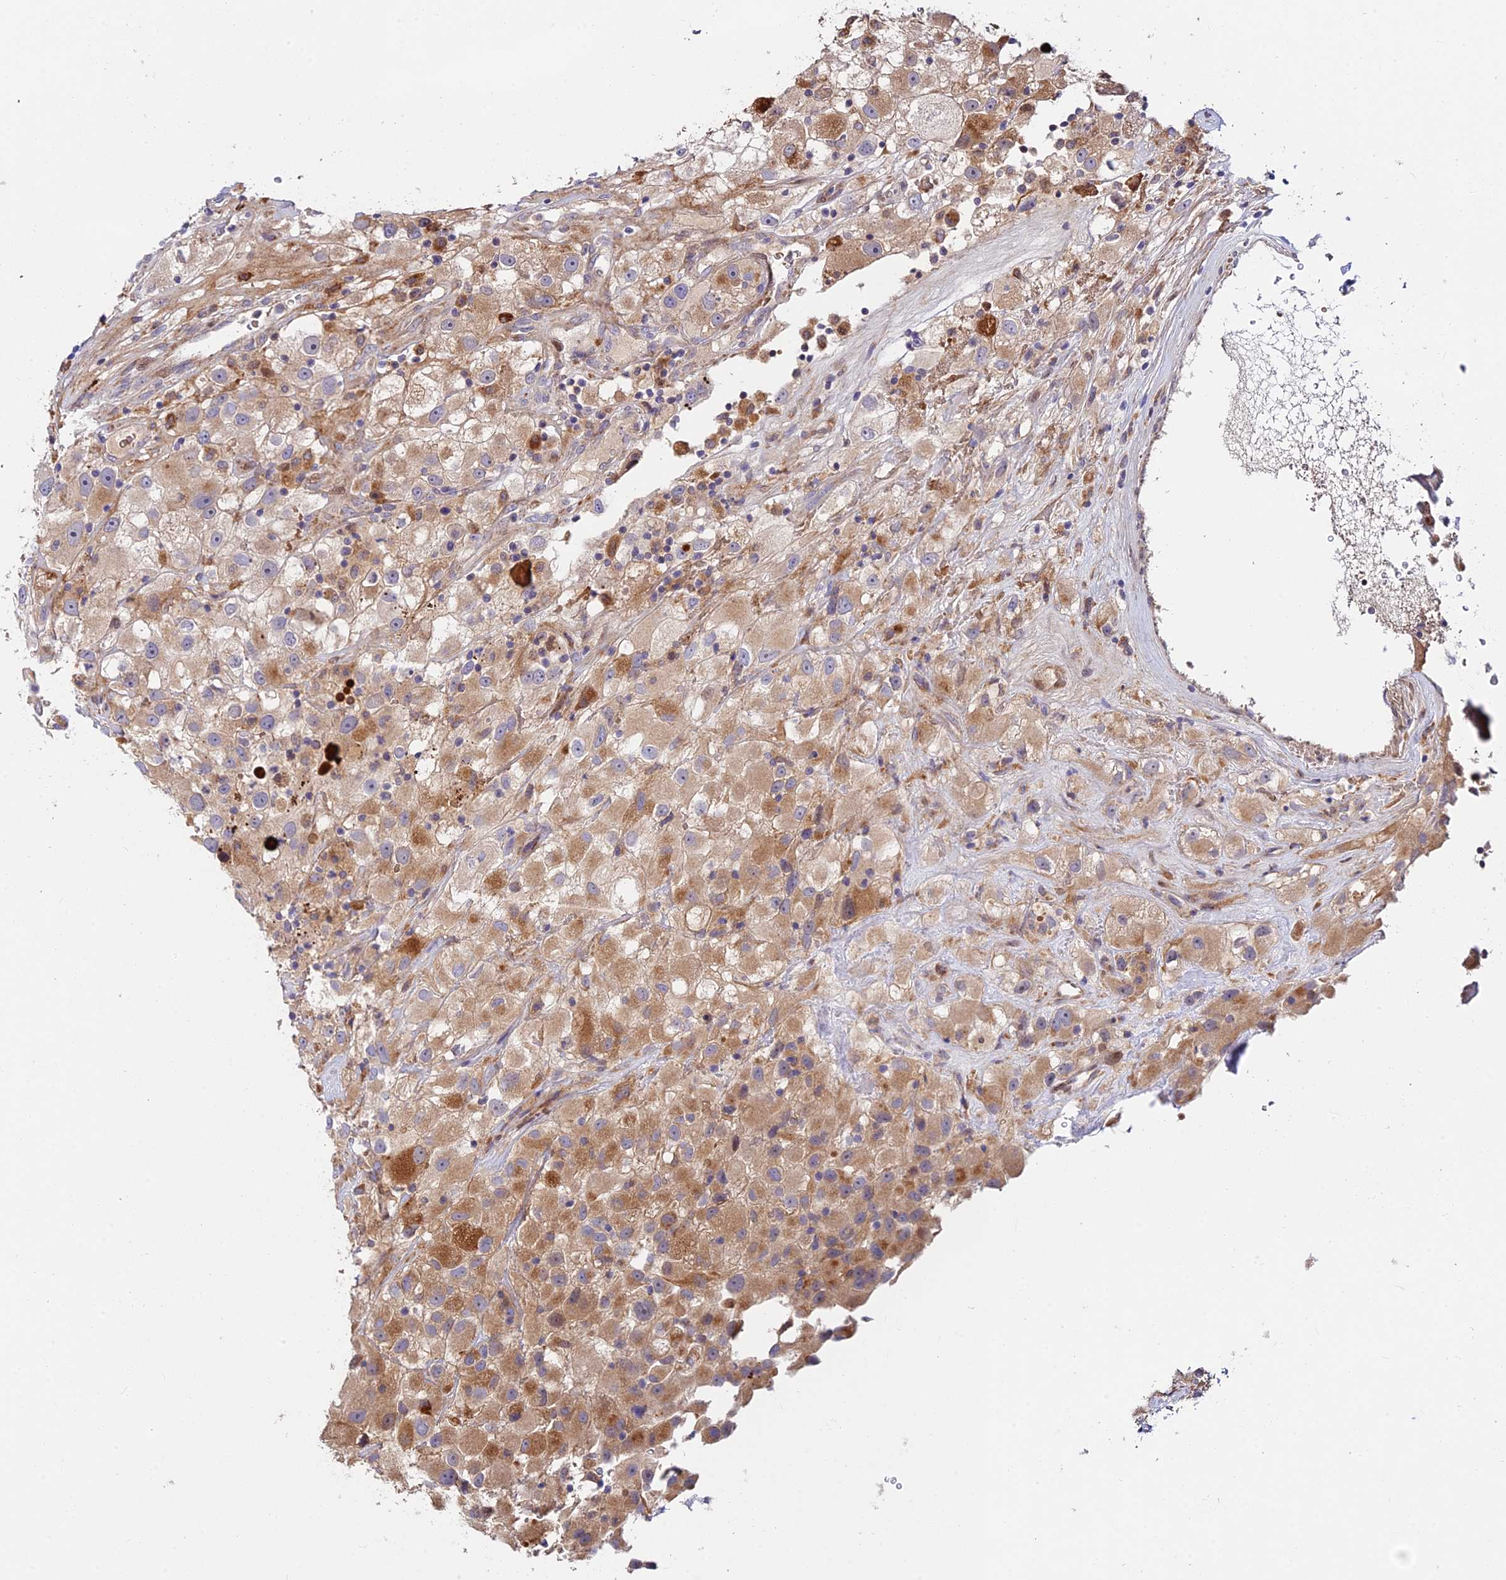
{"staining": {"intensity": "moderate", "quantity": ">75%", "location": "cytoplasmic/membranous"}, "tissue": "renal cancer", "cell_type": "Tumor cells", "image_type": "cancer", "snomed": [{"axis": "morphology", "description": "Adenocarcinoma, NOS"}, {"axis": "topography", "description": "Kidney"}], "caption": "Tumor cells display medium levels of moderate cytoplasmic/membranous expression in approximately >75% of cells in renal adenocarcinoma.", "gene": "FUOM", "patient": {"sex": "female", "age": 52}}